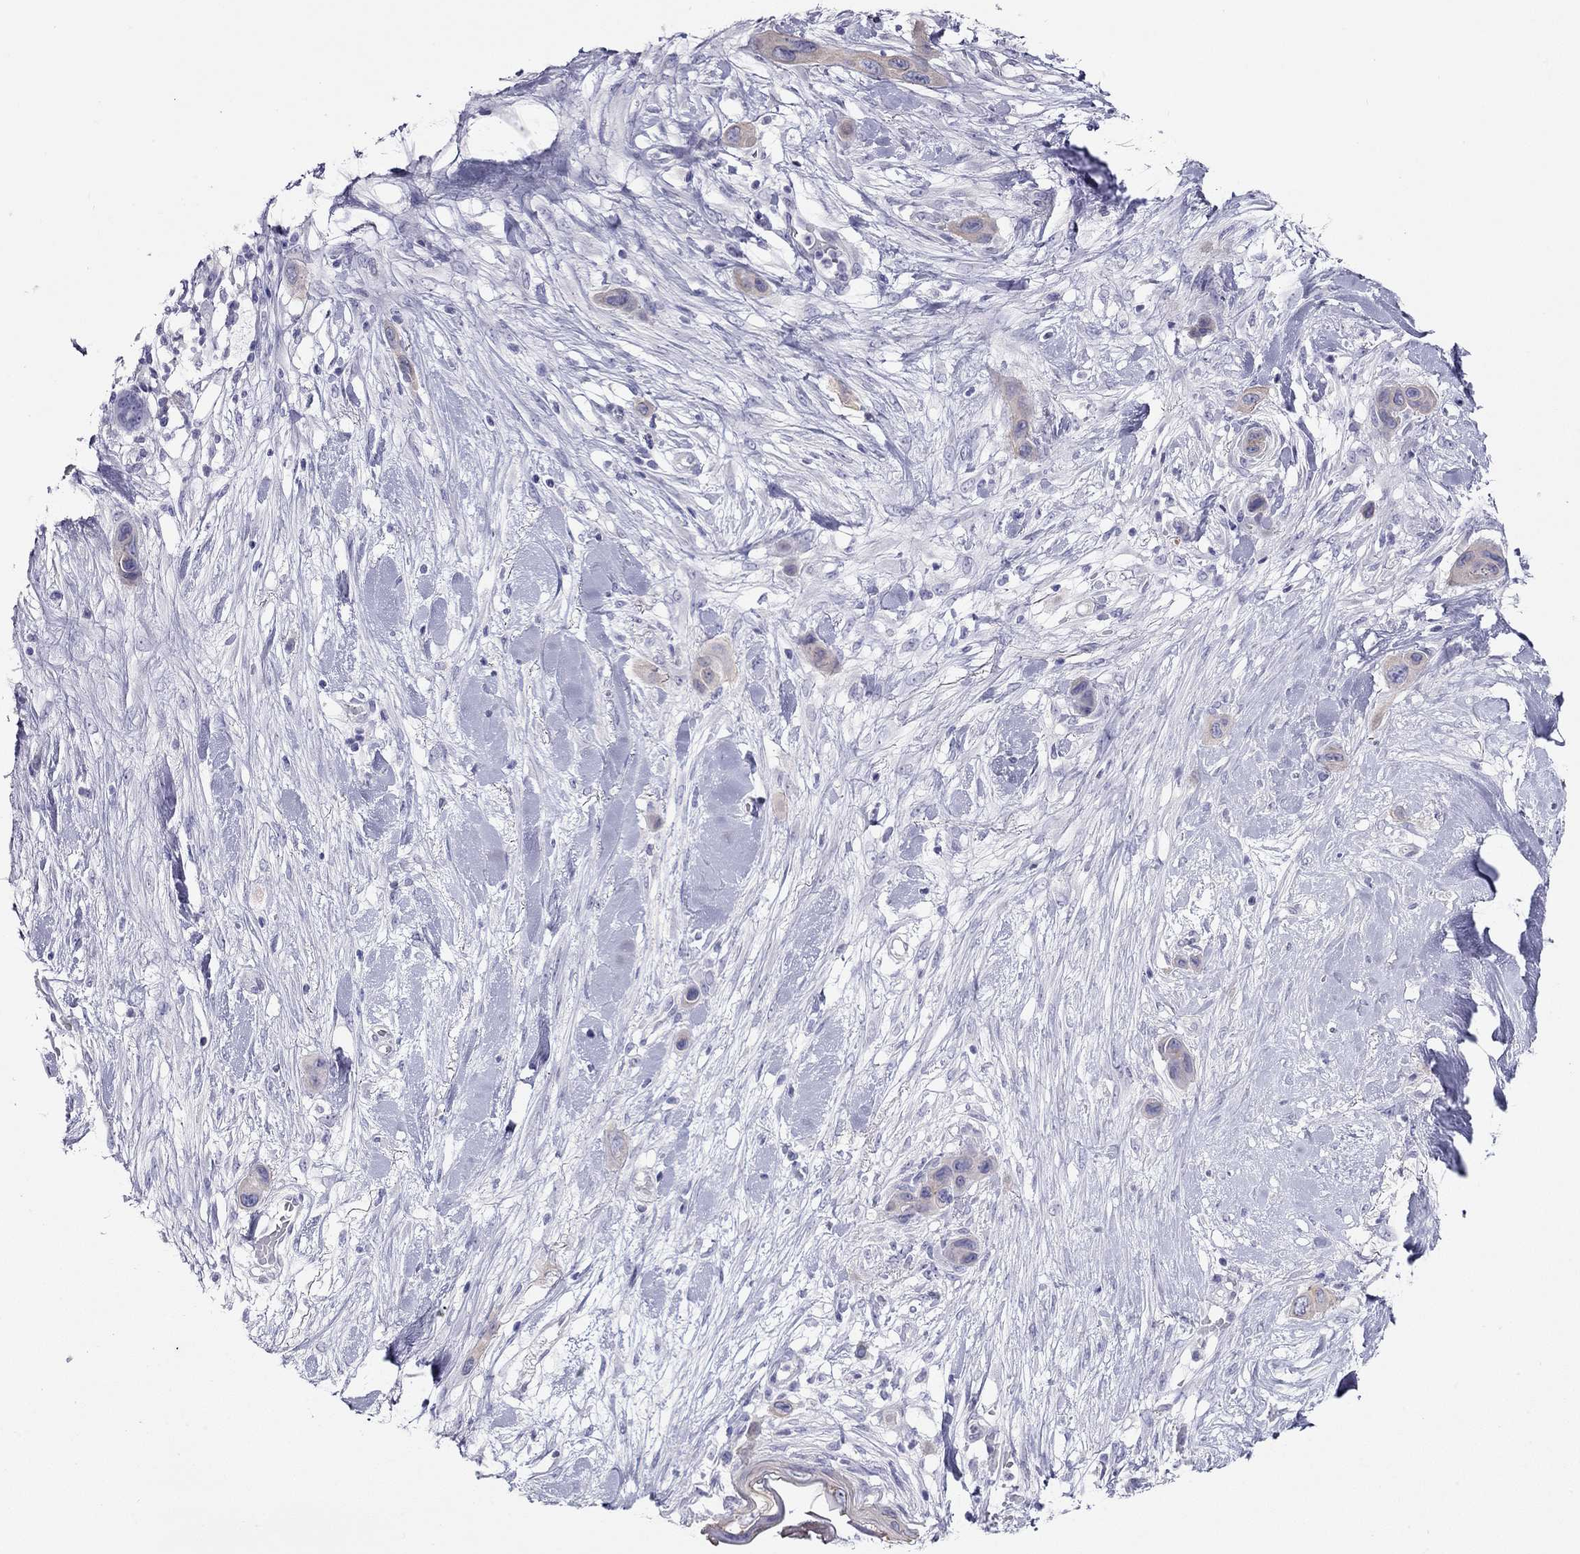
{"staining": {"intensity": "weak", "quantity": "25%-75%", "location": "cytoplasmic/membranous"}, "tissue": "skin cancer", "cell_type": "Tumor cells", "image_type": "cancer", "snomed": [{"axis": "morphology", "description": "Squamous cell carcinoma, NOS"}, {"axis": "topography", "description": "Skin"}], "caption": "Protein expression analysis of human squamous cell carcinoma (skin) reveals weak cytoplasmic/membranous expression in approximately 25%-75% of tumor cells. (Stains: DAB in brown, nuclei in blue, Microscopy: brightfield microscopy at high magnification).", "gene": "KCNV2", "patient": {"sex": "male", "age": 79}}